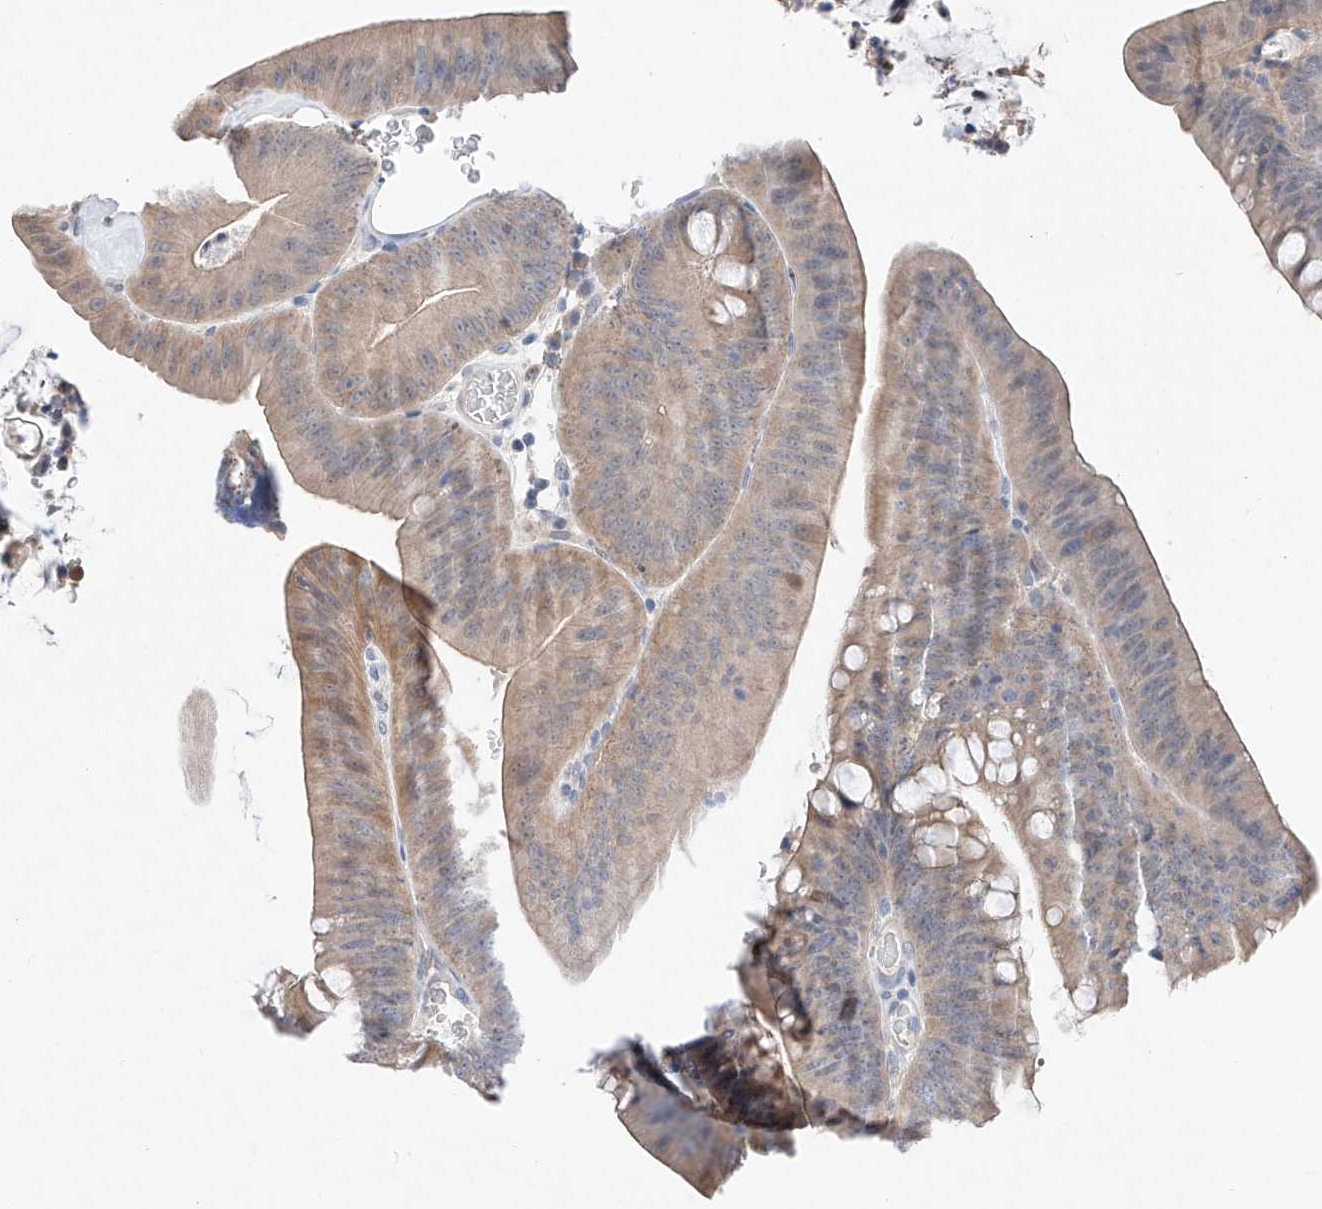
{"staining": {"intensity": "weak", "quantity": "<25%", "location": "cytoplasmic/membranous"}, "tissue": "colorectal cancer", "cell_type": "Tumor cells", "image_type": "cancer", "snomed": [{"axis": "morphology", "description": "Normal tissue, NOS"}, {"axis": "topography", "description": "Colon"}], "caption": "Tumor cells are negative for brown protein staining in colorectal cancer.", "gene": "FUCA2", "patient": {"sex": "female", "age": 82}}